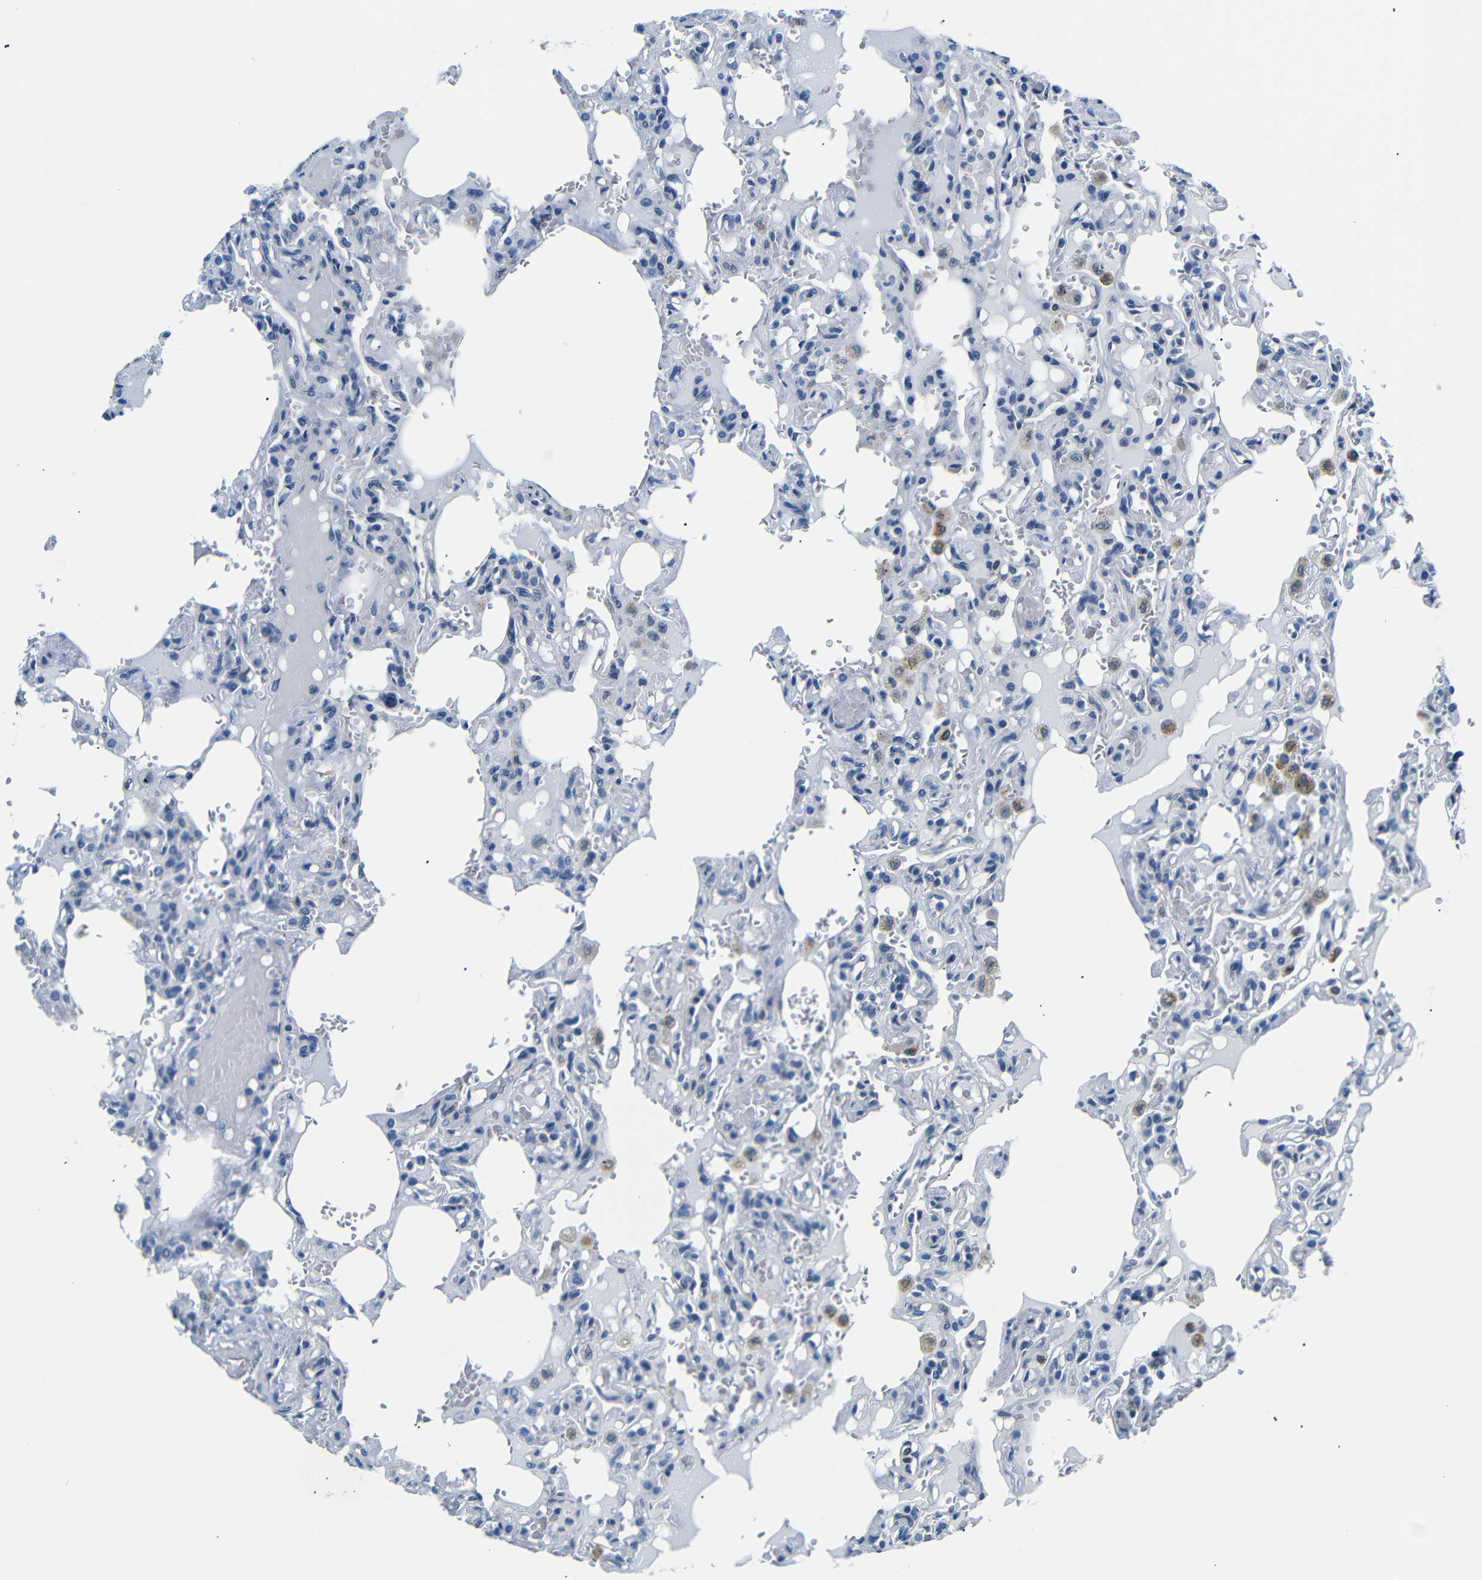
{"staining": {"intensity": "negative", "quantity": "none", "location": "none"}, "tissue": "lung", "cell_type": "Alveolar cells", "image_type": "normal", "snomed": [{"axis": "morphology", "description": "Normal tissue, NOS"}, {"axis": "topography", "description": "Lung"}], "caption": "High power microscopy photomicrograph of an immunohistochemistry micrograph of unremarkable lung, revealing no significant positivity in alveolar cells.", "gene": "TAFA1", "patient": {"sex": "male", "age": 21}}